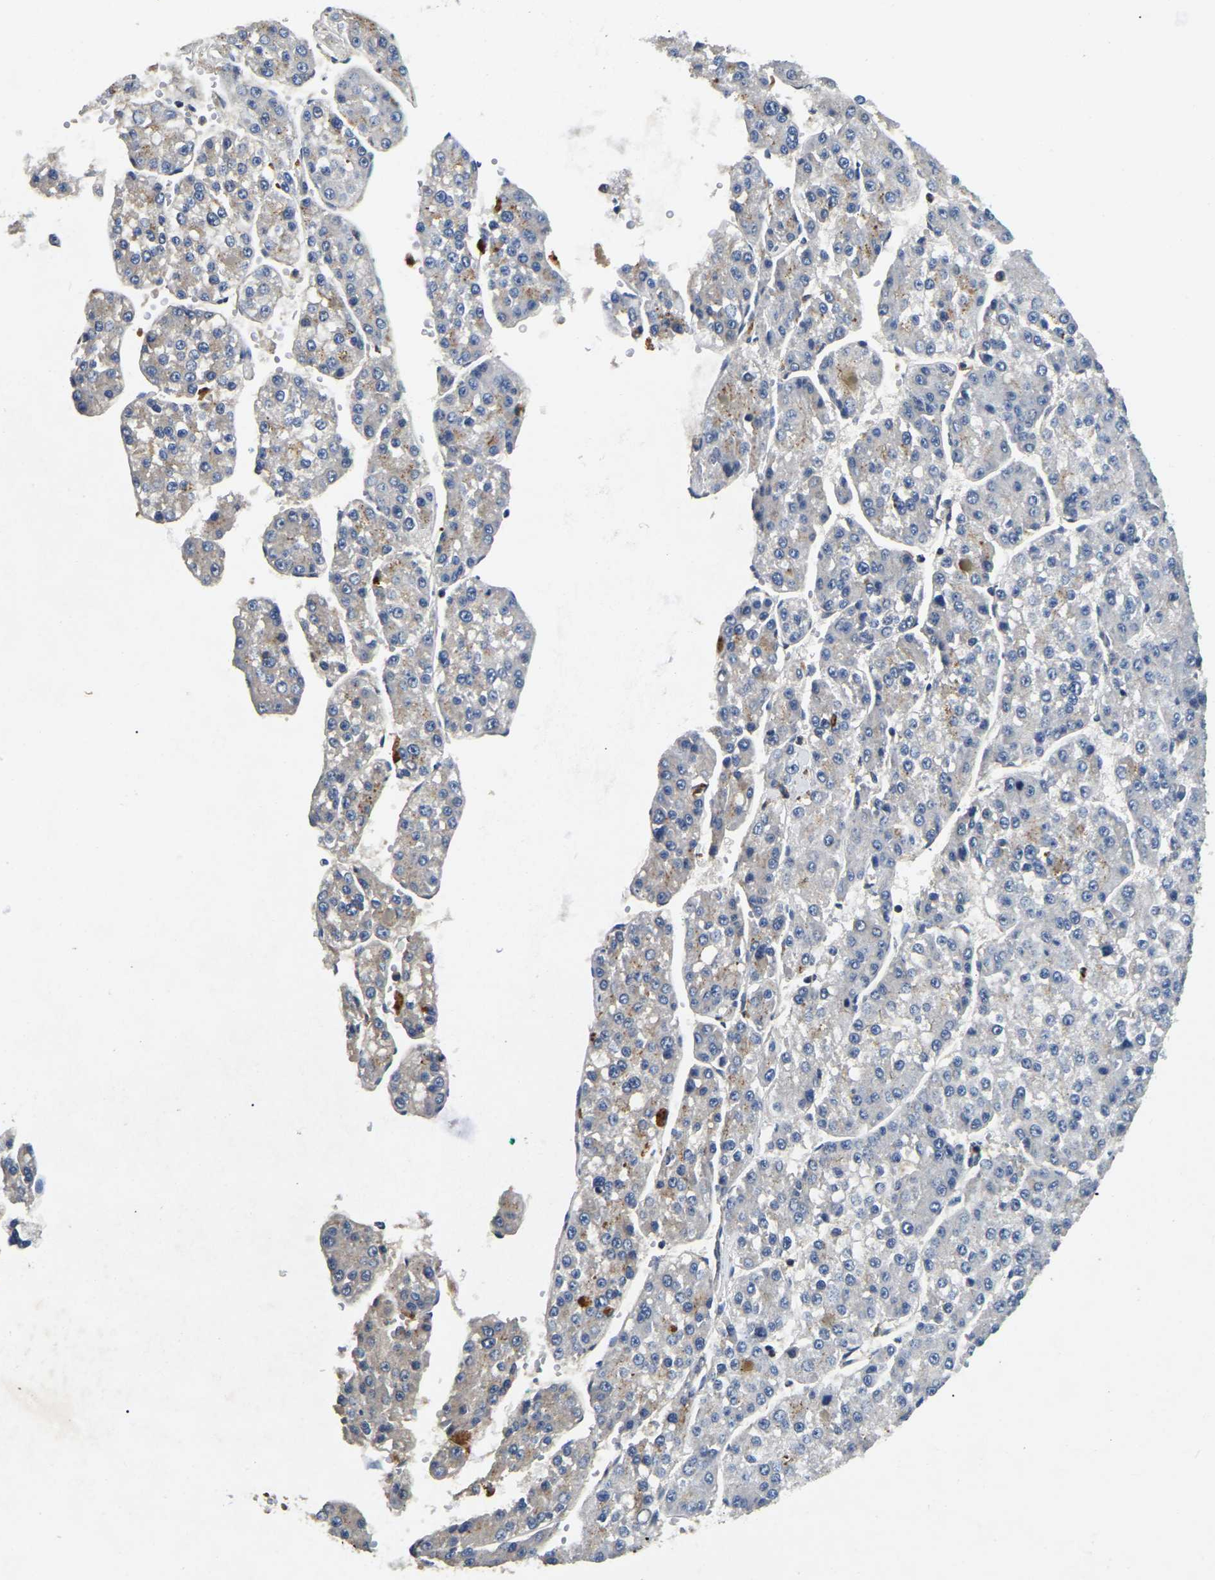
{"staining": {"intensity": "weak", "quantity": "<25%", "location": "cytoplasmic/membranous"}, "tissue": "liver cancer", "cell_type": "Tumor cells", "image_type": "cancer", "snomed": [{"axis": "morphology", "description": "Carcinoma, Hepatocellular, NOS"}, {"axis": "topography", "description": "Liver"}], "caption": "DAB (3,3'-diaminobenzidine) immunohistochemical staining of hepatocellular carcinoma (liver) shows no significant positivity in tumor cells.", "gene": "SMPD2", "patient": {"sex": "female", "age": 73}}